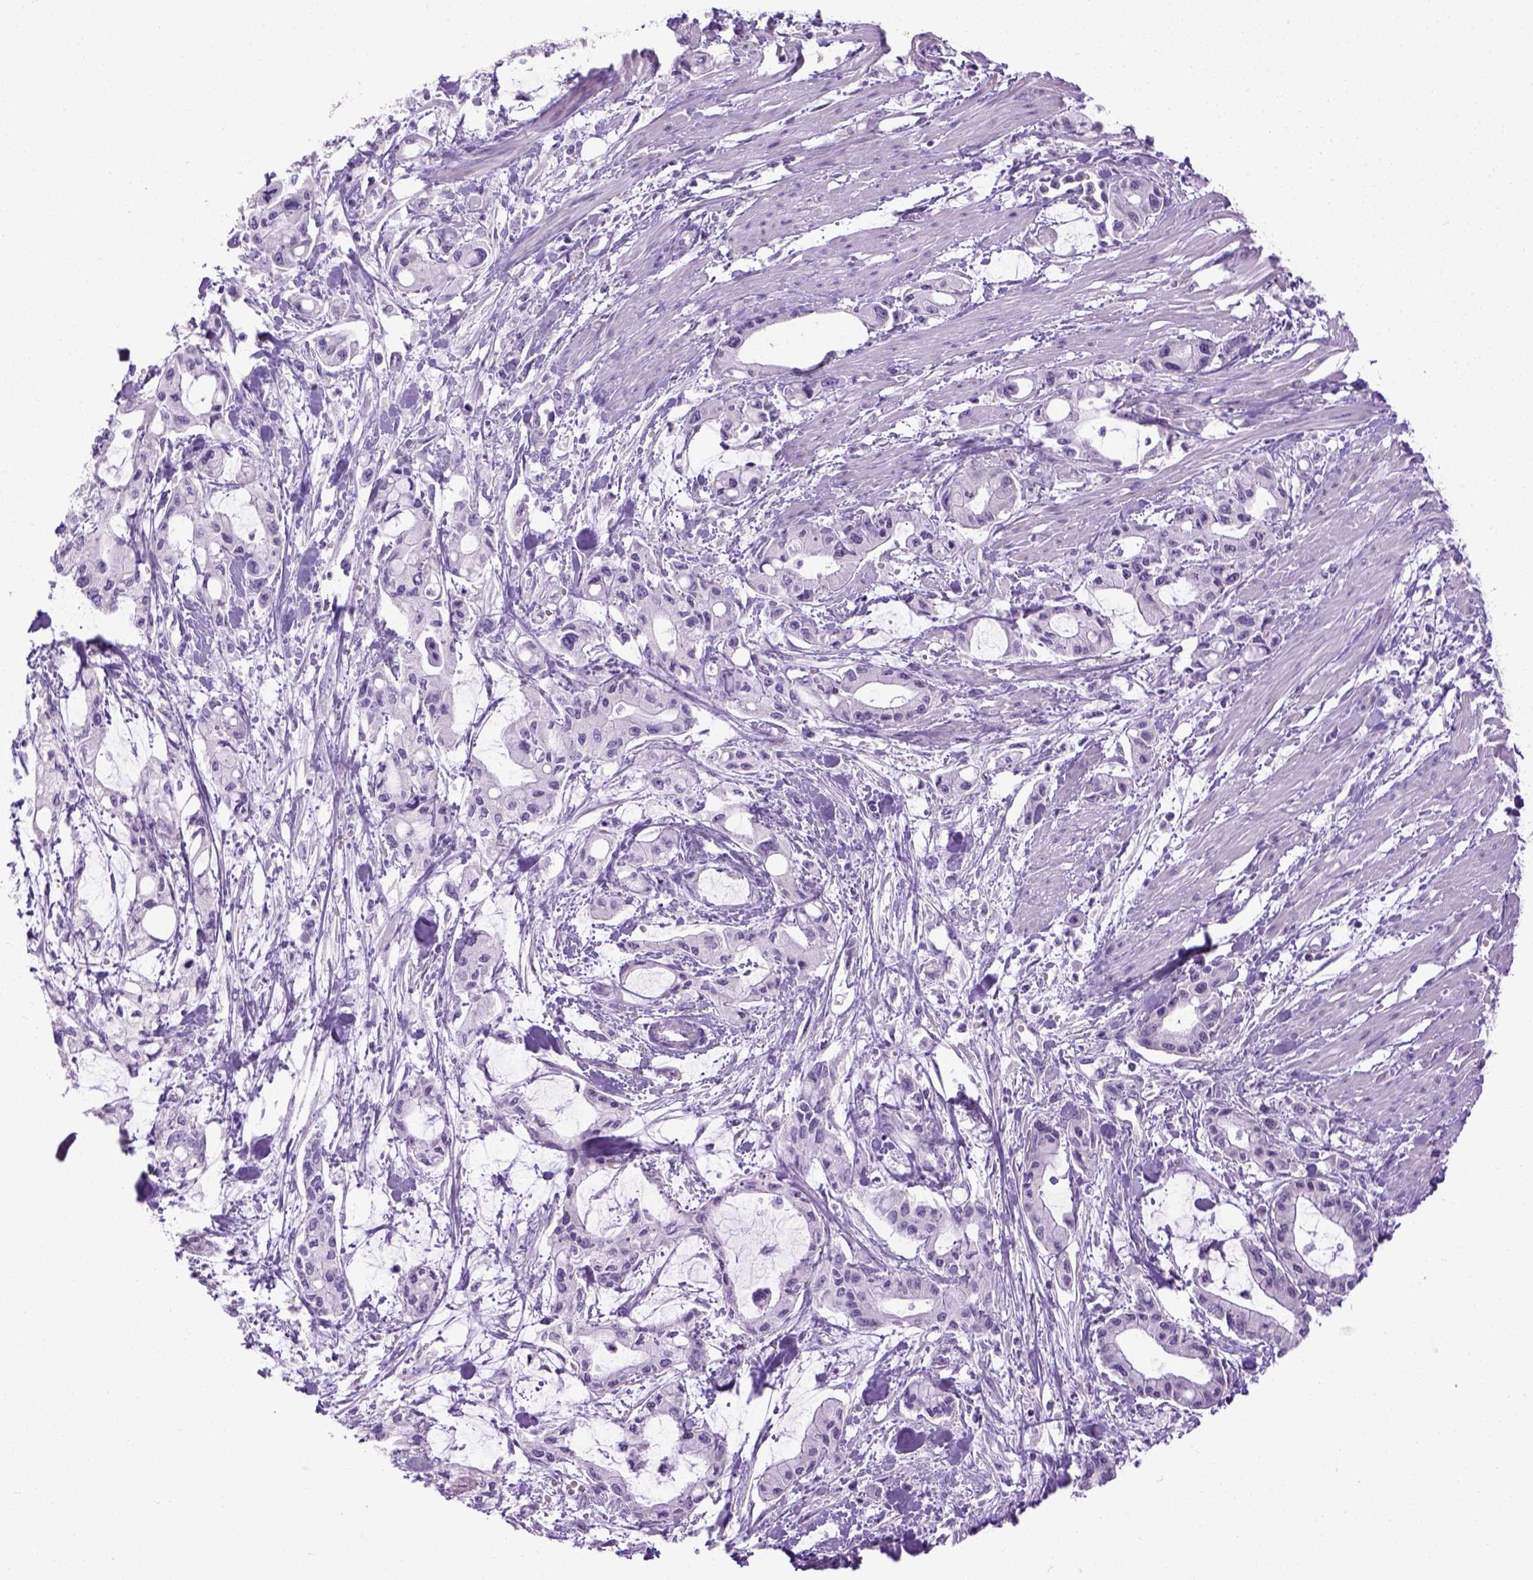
{"staining": {"intensity": "negative", "quantity": "none", "location": "none"}, "tissue": "pancreatic cancer", "cell_type": "Tumor cells", "image_type": "cancer", "snomed": [{"axis": "morphology", "description": "Adenocarcinoma, NOS"}, {"axis": "topography", "description": "Pancreas"}], "caption": "Tumor cells show no significant expression in pancreatic cancer.", "gene": "CYP24A1", "patient": {"sex": "male", "age": 48}}